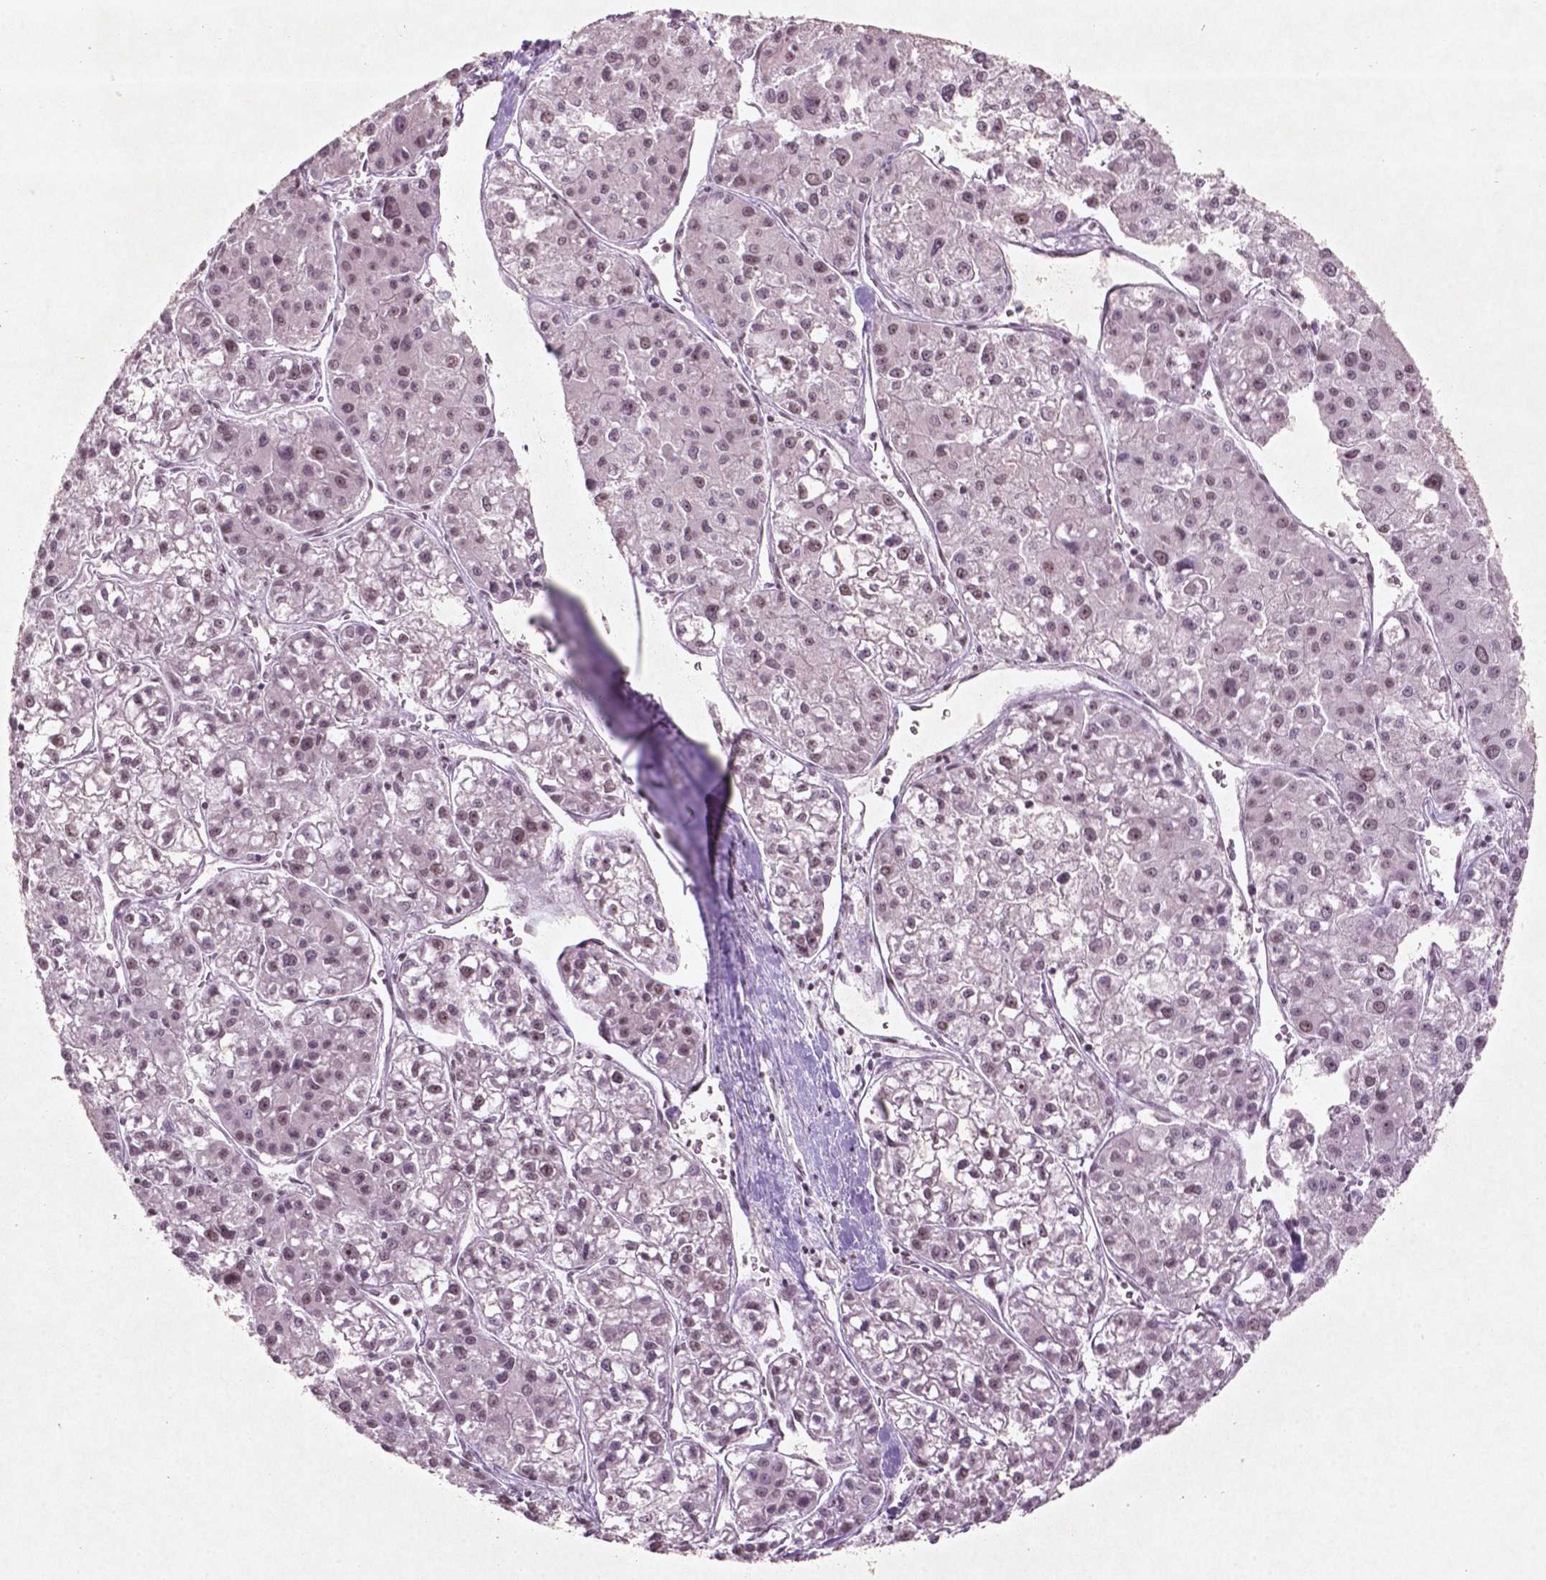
{"staining": {"intensity": "weak", "quantity": "25%-75%", "location": "nuclear"}, "tissue": "liver cancer", "cell_type": "Tumor cells", "image_type": "cancer", "snomed": [{"axis": "morphology", "description": "Carcinoma, Hepatocellular, NOS"}, {"axis": "topography", "description": "Liver"}], "caption": "This histopathology image exhibits IHC staining of liver hepatocellular carcinoma, with low weak nuclear positivity in approximately 25%-75% of tumor cells.", "gene": "HMG20B", "patient": {"sex": "male", "age": 73}}